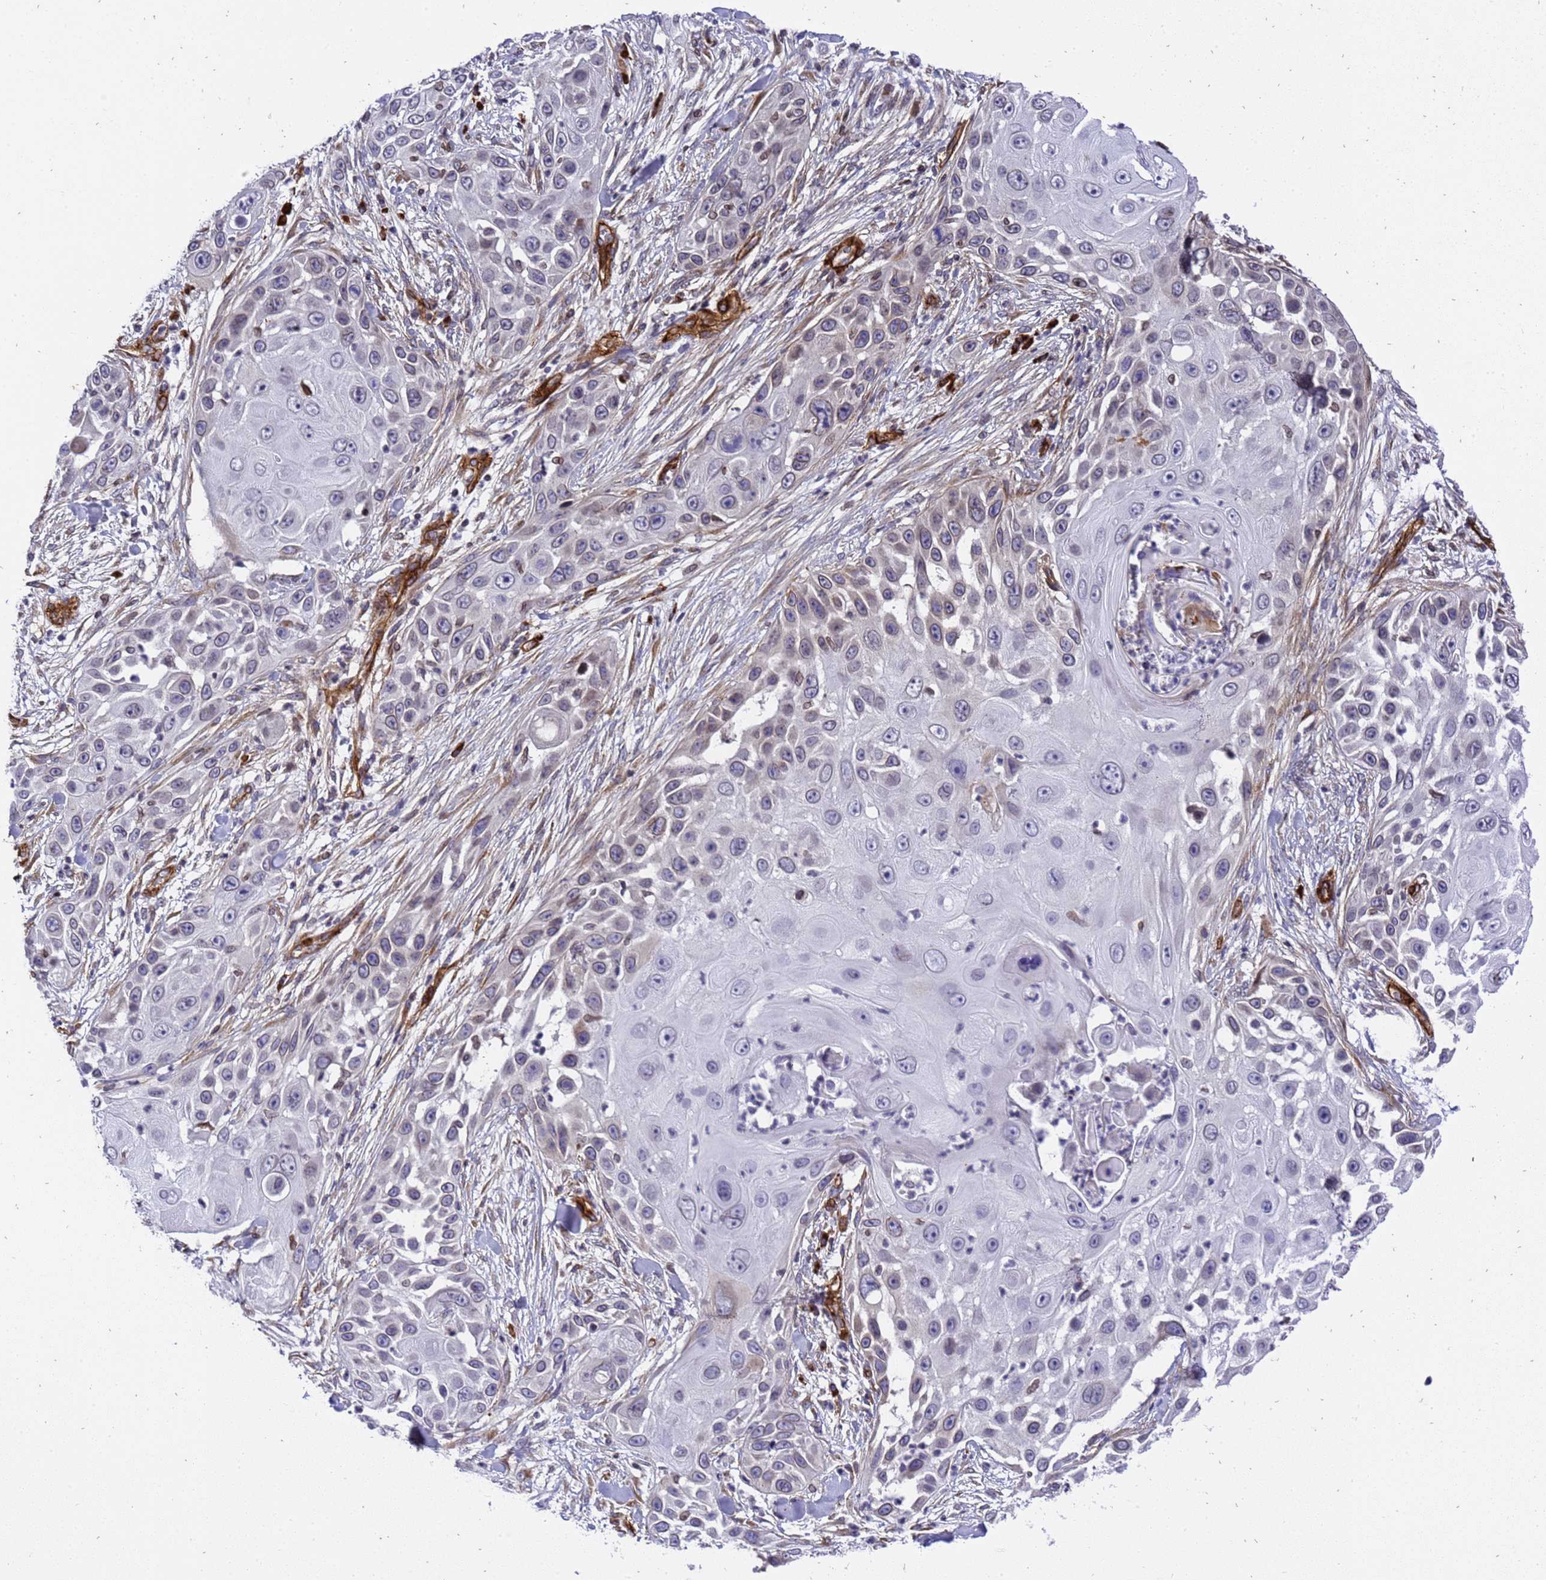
{"staining": {"intensity": "moderate", "quantity": "<25%", "location": "cytoplasmic/membranous"}, "tissue": "skin cancer", "cell_type": "Tumor cells", "image_type": "cancer", "snomed": [{"axis": "morphology", "description": "Squamous cell carcinoma, NOS"}, {"axis": "topography", "description": "Skin"}], "caption": "Tumor cells demonstrate low levels of moderate cytoplasmic/membranous staining in about <25% of cells in human skin squamous cell carcinoma.", "gene": "IGFBP7", "patient": {"sex": "female", "age": 44}}